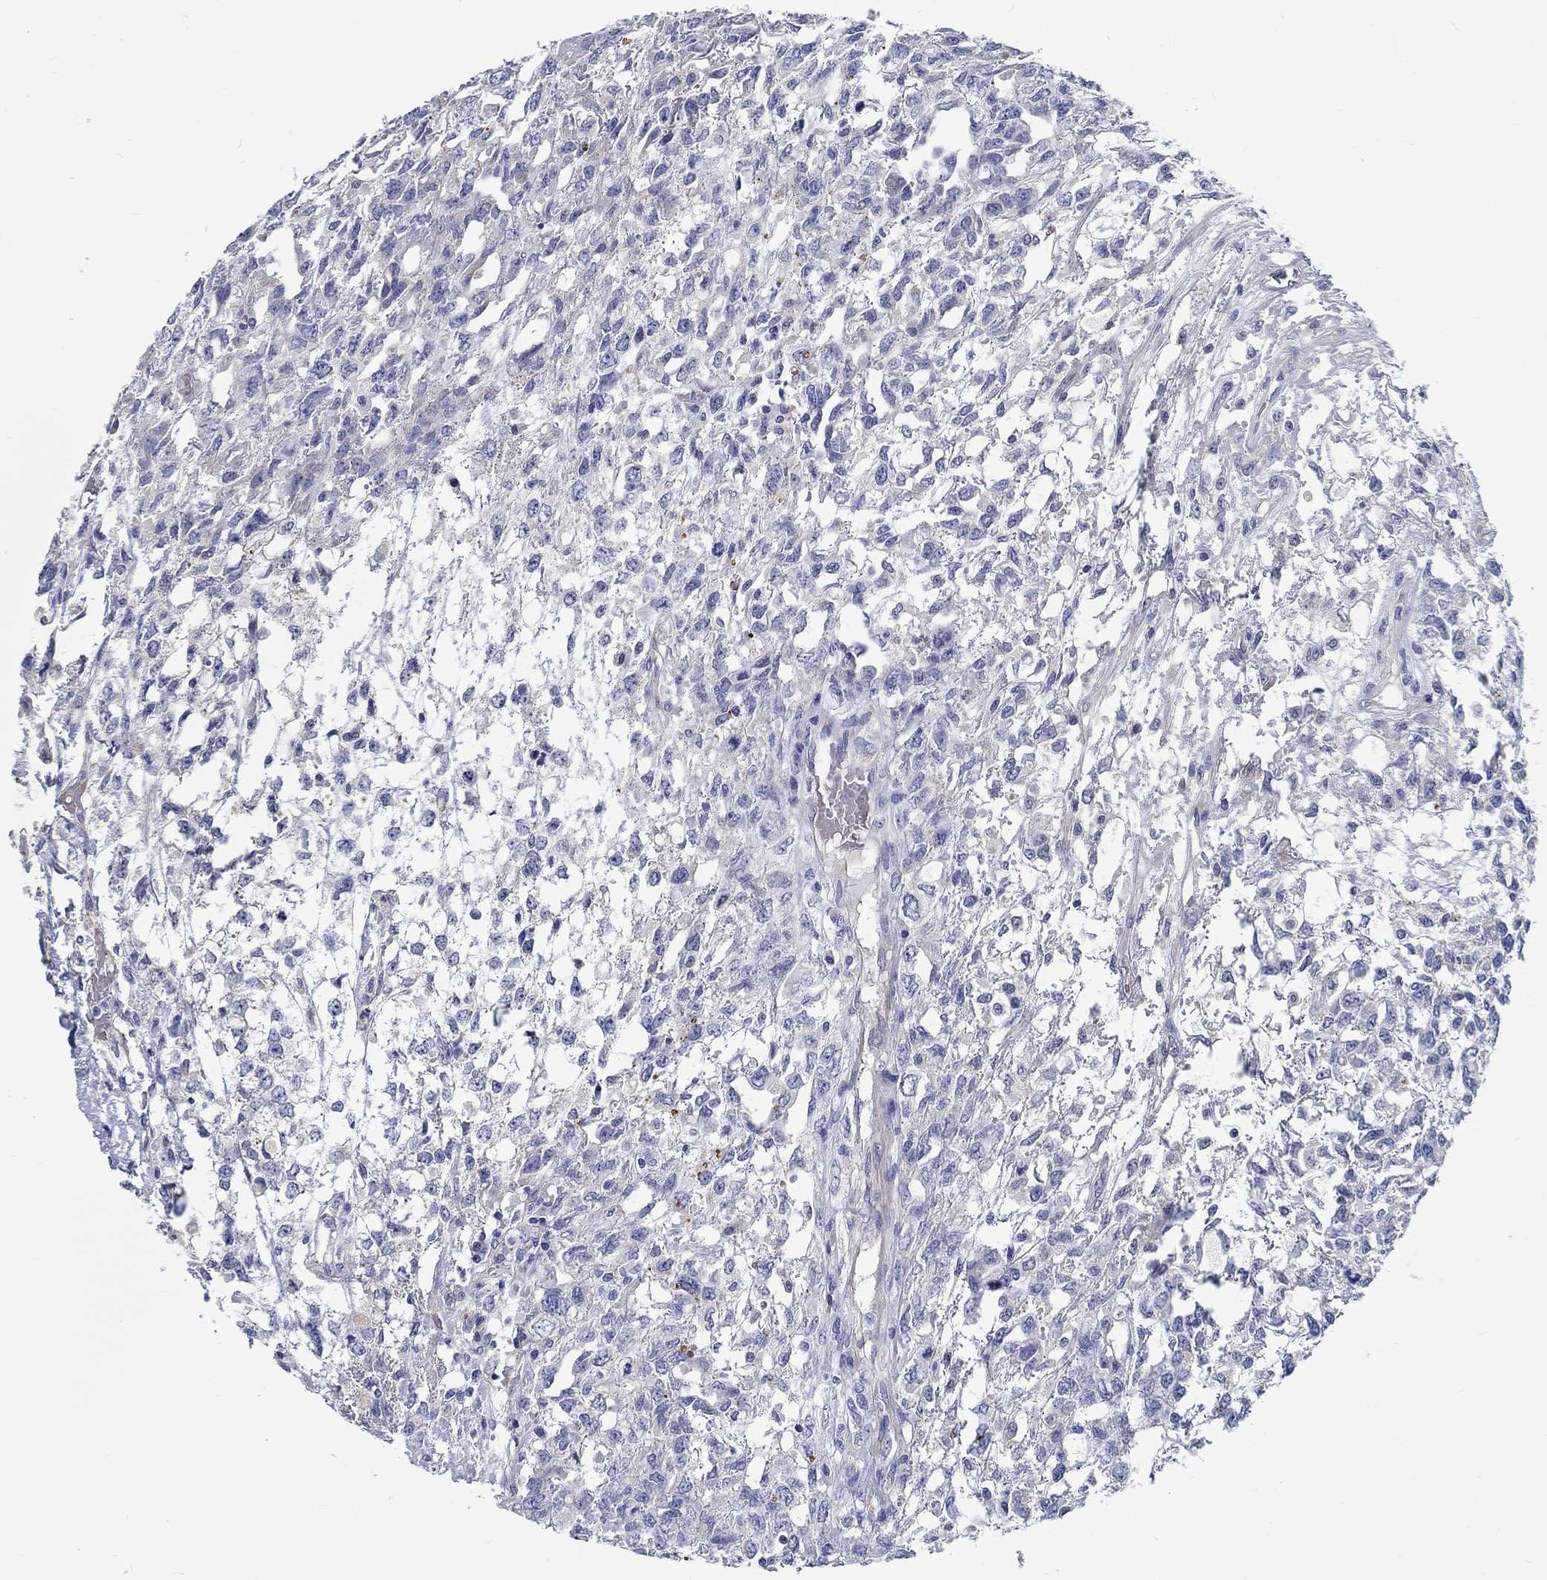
{"staining": {"intensity": "negative", "quantity": "none", "location": "none"}, "tissue": "testis cancer", "cell_type": "Tumor cells", "image_type": "cancer", "snomed": [{"axis": "morphology", "description": "Seminoma, NOS"}, {"axis": "topography", "description": "Testis"}], "caption": "Image shows no protein expression in tumor cells of testis cancer tissue. (Stains: DAB (3,3'-diaminobenzidine) IHC with hematoxylin counter stain, Microscopy: brightfield microscopy at high magnification).", "gene": "MYBPC1", "patient": {"sex": "male", "age": 52}}